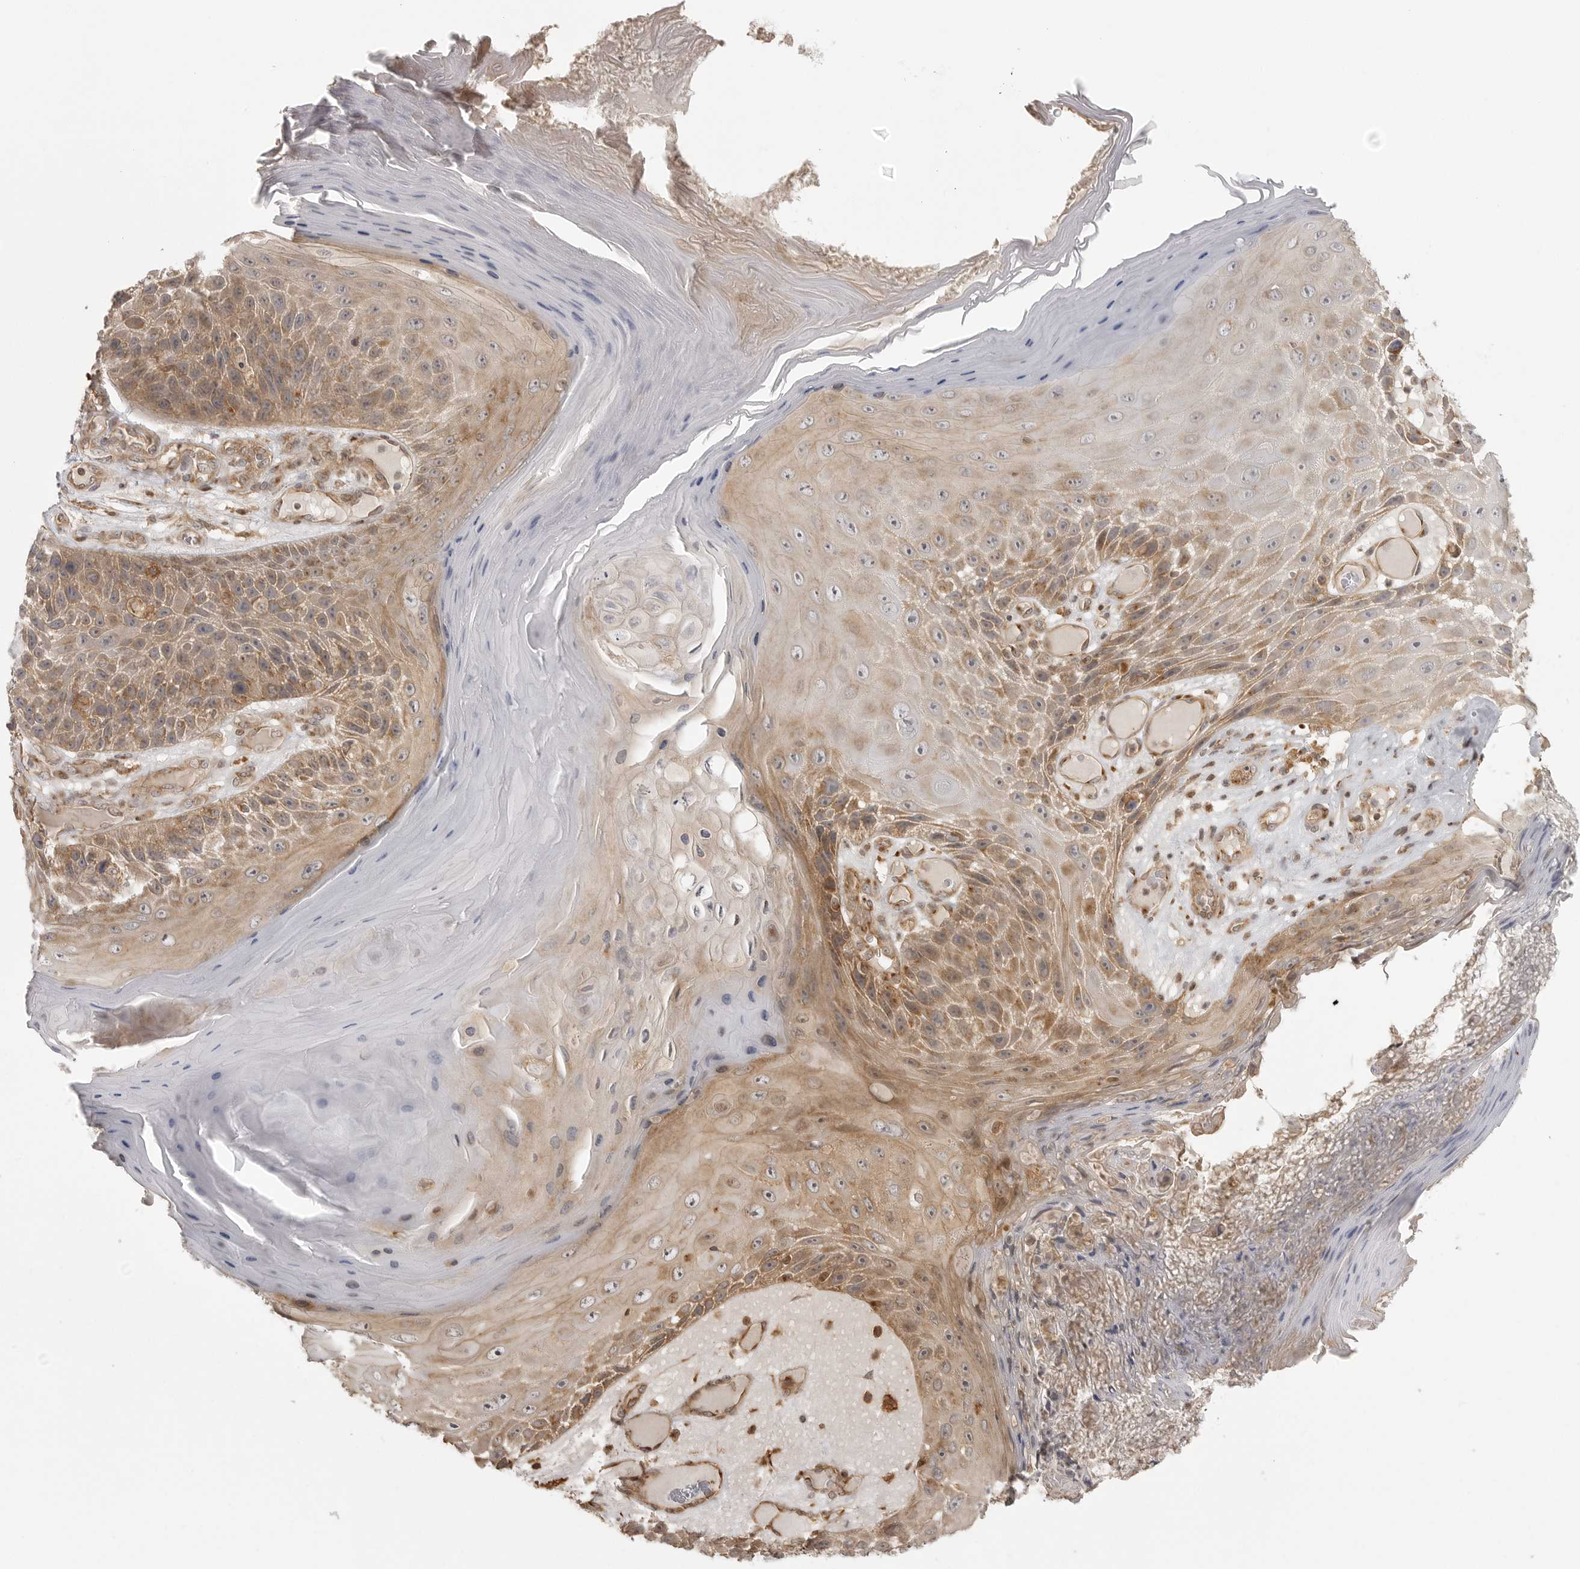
{"staining": {"intensity": "moderate", "quantity": ">75%", "location": "cytoplasmic/membranous"}, "tissue": "skin cancer", "cell_type": "Tumor cells", "image_type": "cancer", "snomed": [{"axis": "morphology", "description": "Squamous cell carcinoma, NOS"}, {"axis": "topography", "description": "Skin"}], "caption": "Skin cancer (squamous cell carcinoma) stained for a protein (brown) reveals moderate cytoplasmic/membranous positive positivity in about >75% of tumor cells.", "gene": "FAT3", "patient": {"sex": "female", "age": 88}}